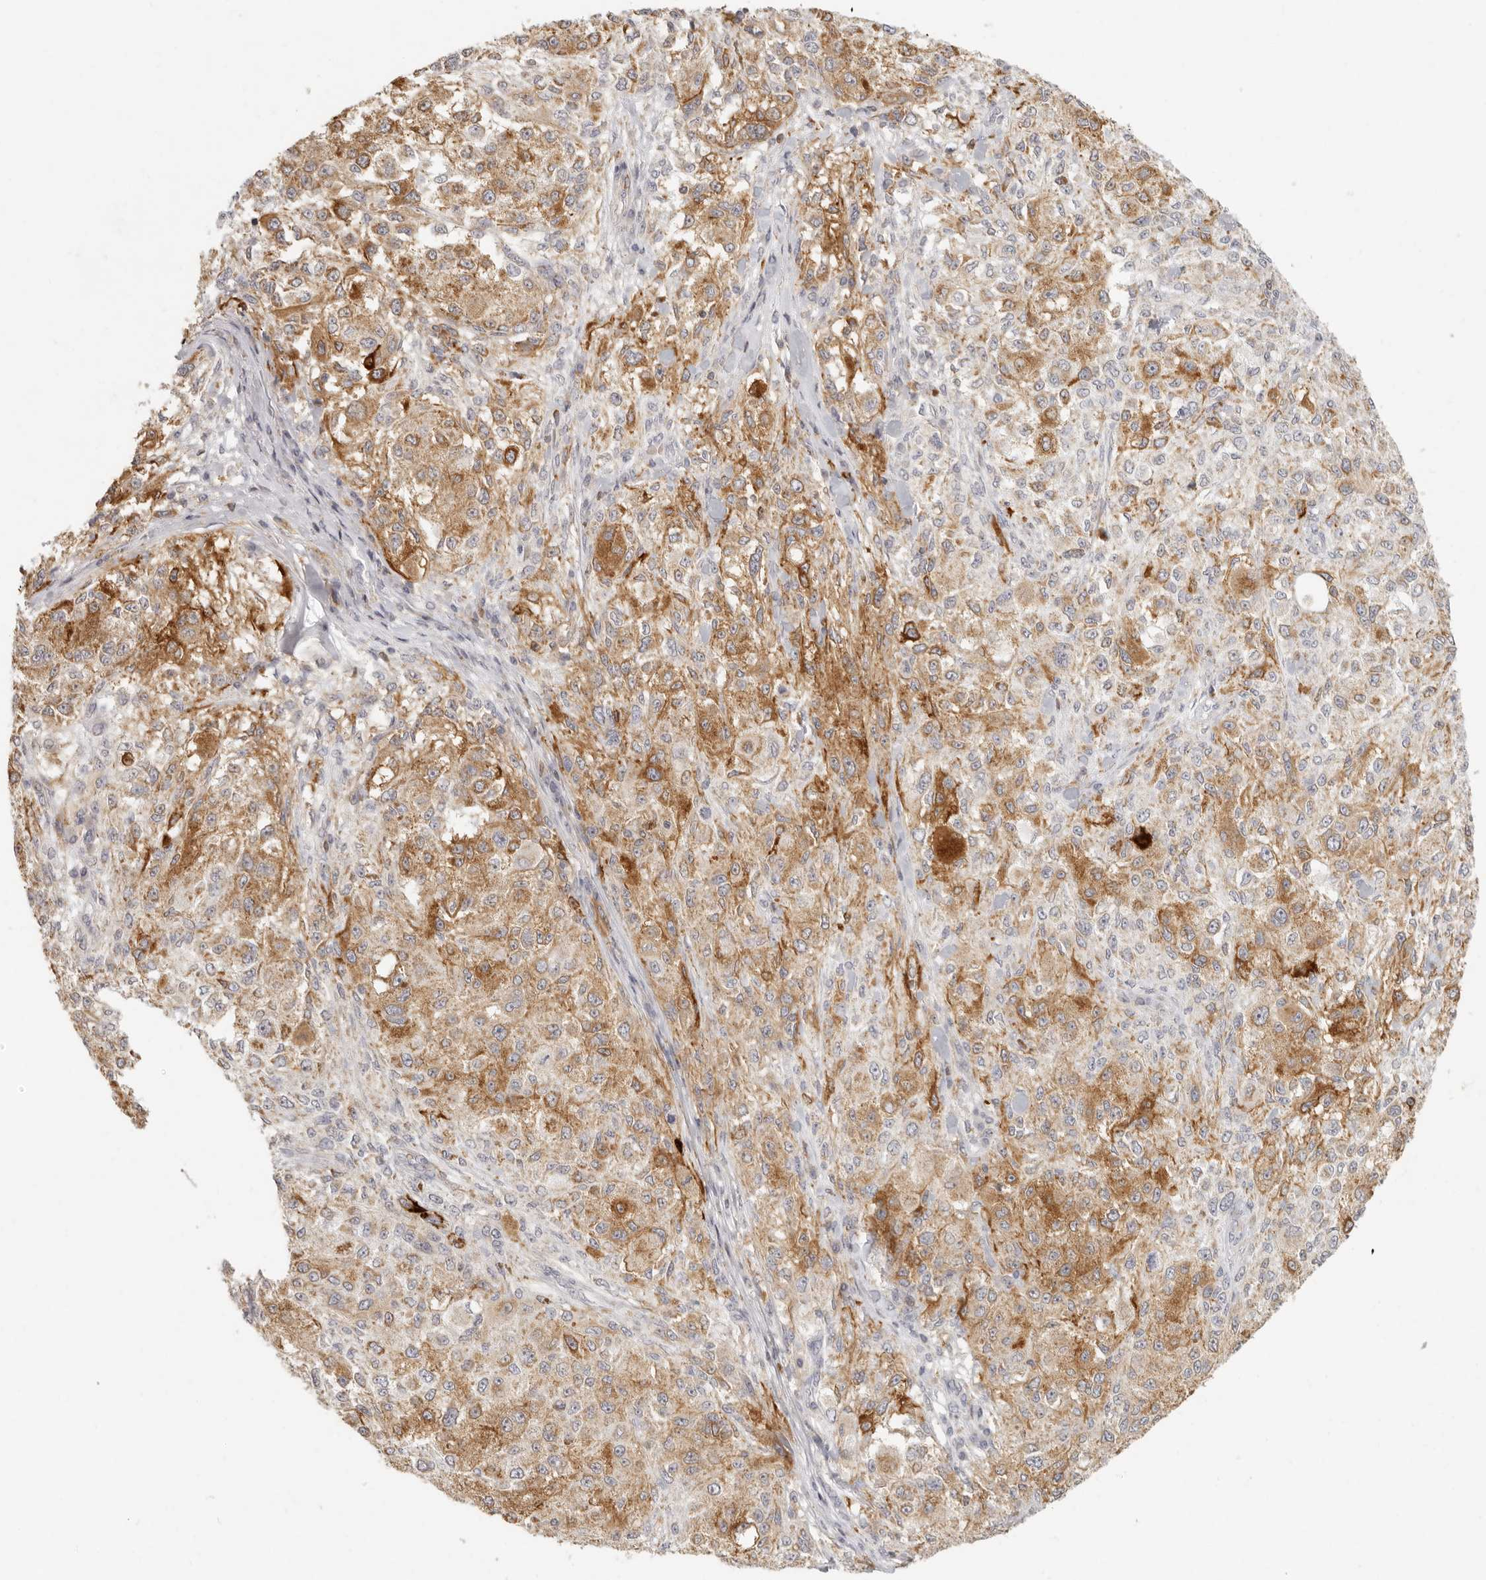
{"staining": {"intensity": "moderate", "quantity": ">75%", "location": "cytoplasmic/membranous"}, "tissue": "melanoma", "cell_type": "Tumor cells", "image_type": "cancer", "snomed": [{"axis": "morphology", "description": "Necrosis, NOS"}, {"axis": "morphology", "description": "Malignant melanoma, NOS"}, {"axis": "topography", "description": "Skin"}], "caption": "This photomicrograph shows malignant melanoma stained with immunohistochemistry (IHC) to label a protein in brown. The cytoplasmic/membranous of tumor cells show moderate positivity for the protein. Nuclei are counter-stained blue.", "gene": "NIBAN1", "patient": {"sex": "female", "age": 87}}